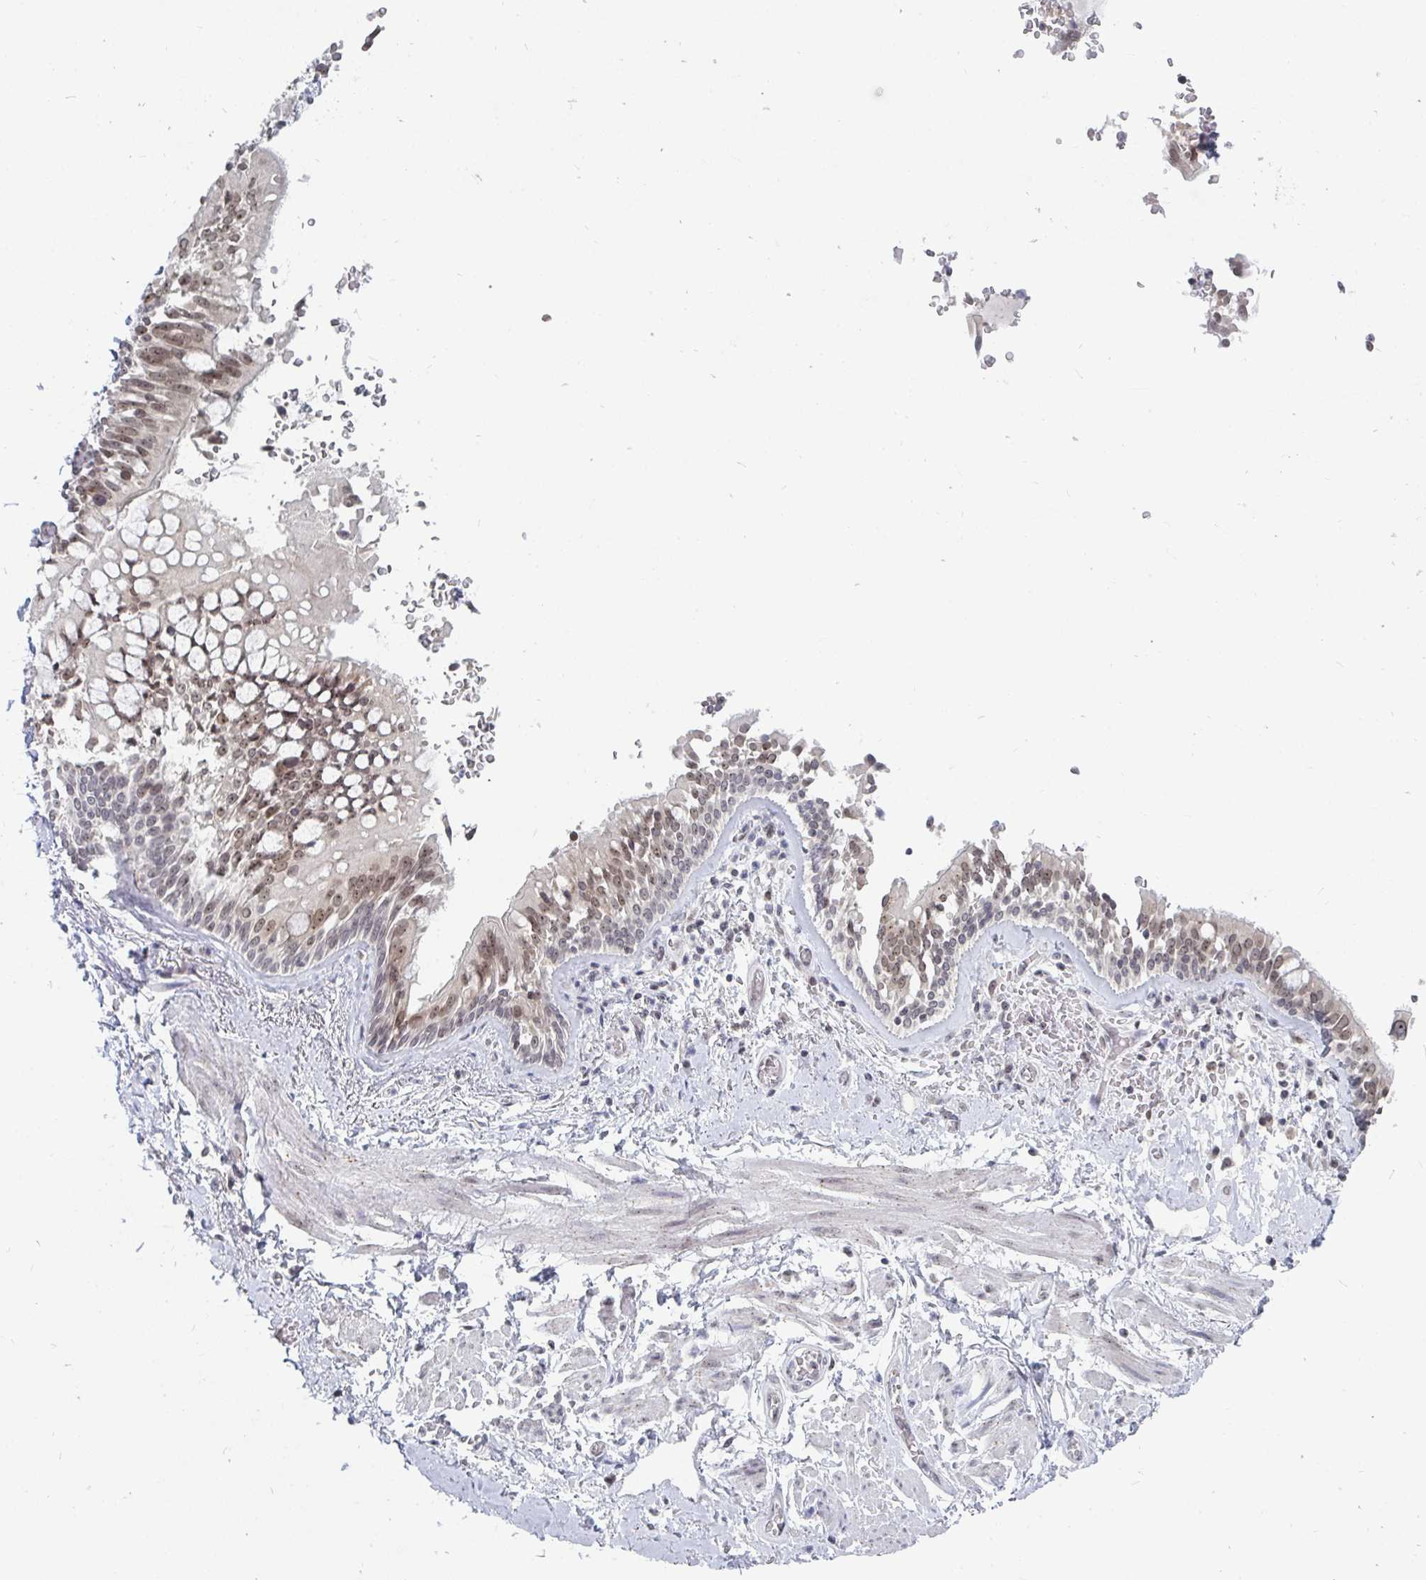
{"staining": {"intensity": "weak", "quantity": "<25%", "location": "nuclear"}, "tissue": "adipose tissue", "cell_type": "Adipocytes", "image_type": "normal", "snomed": [{"axis": "morphology", "description": "Normal tissue, NOS"}, {"axis": "morphology", "description": "Degeneration, NOS"}, {"axis": "topography", "description": "Cartilage tissue"}, {"axis": "topography", "description": "Lung"}], "caption": "This micrograph is of normal adipose tissue stained with IHC to label a protein in brown with the nuclei are counter-stained blue. There is no expression in adipocytes. (DAB IHC, high magnification).", "gene": "TRIP12", "patient": {"sex": "female", "age": 61}}